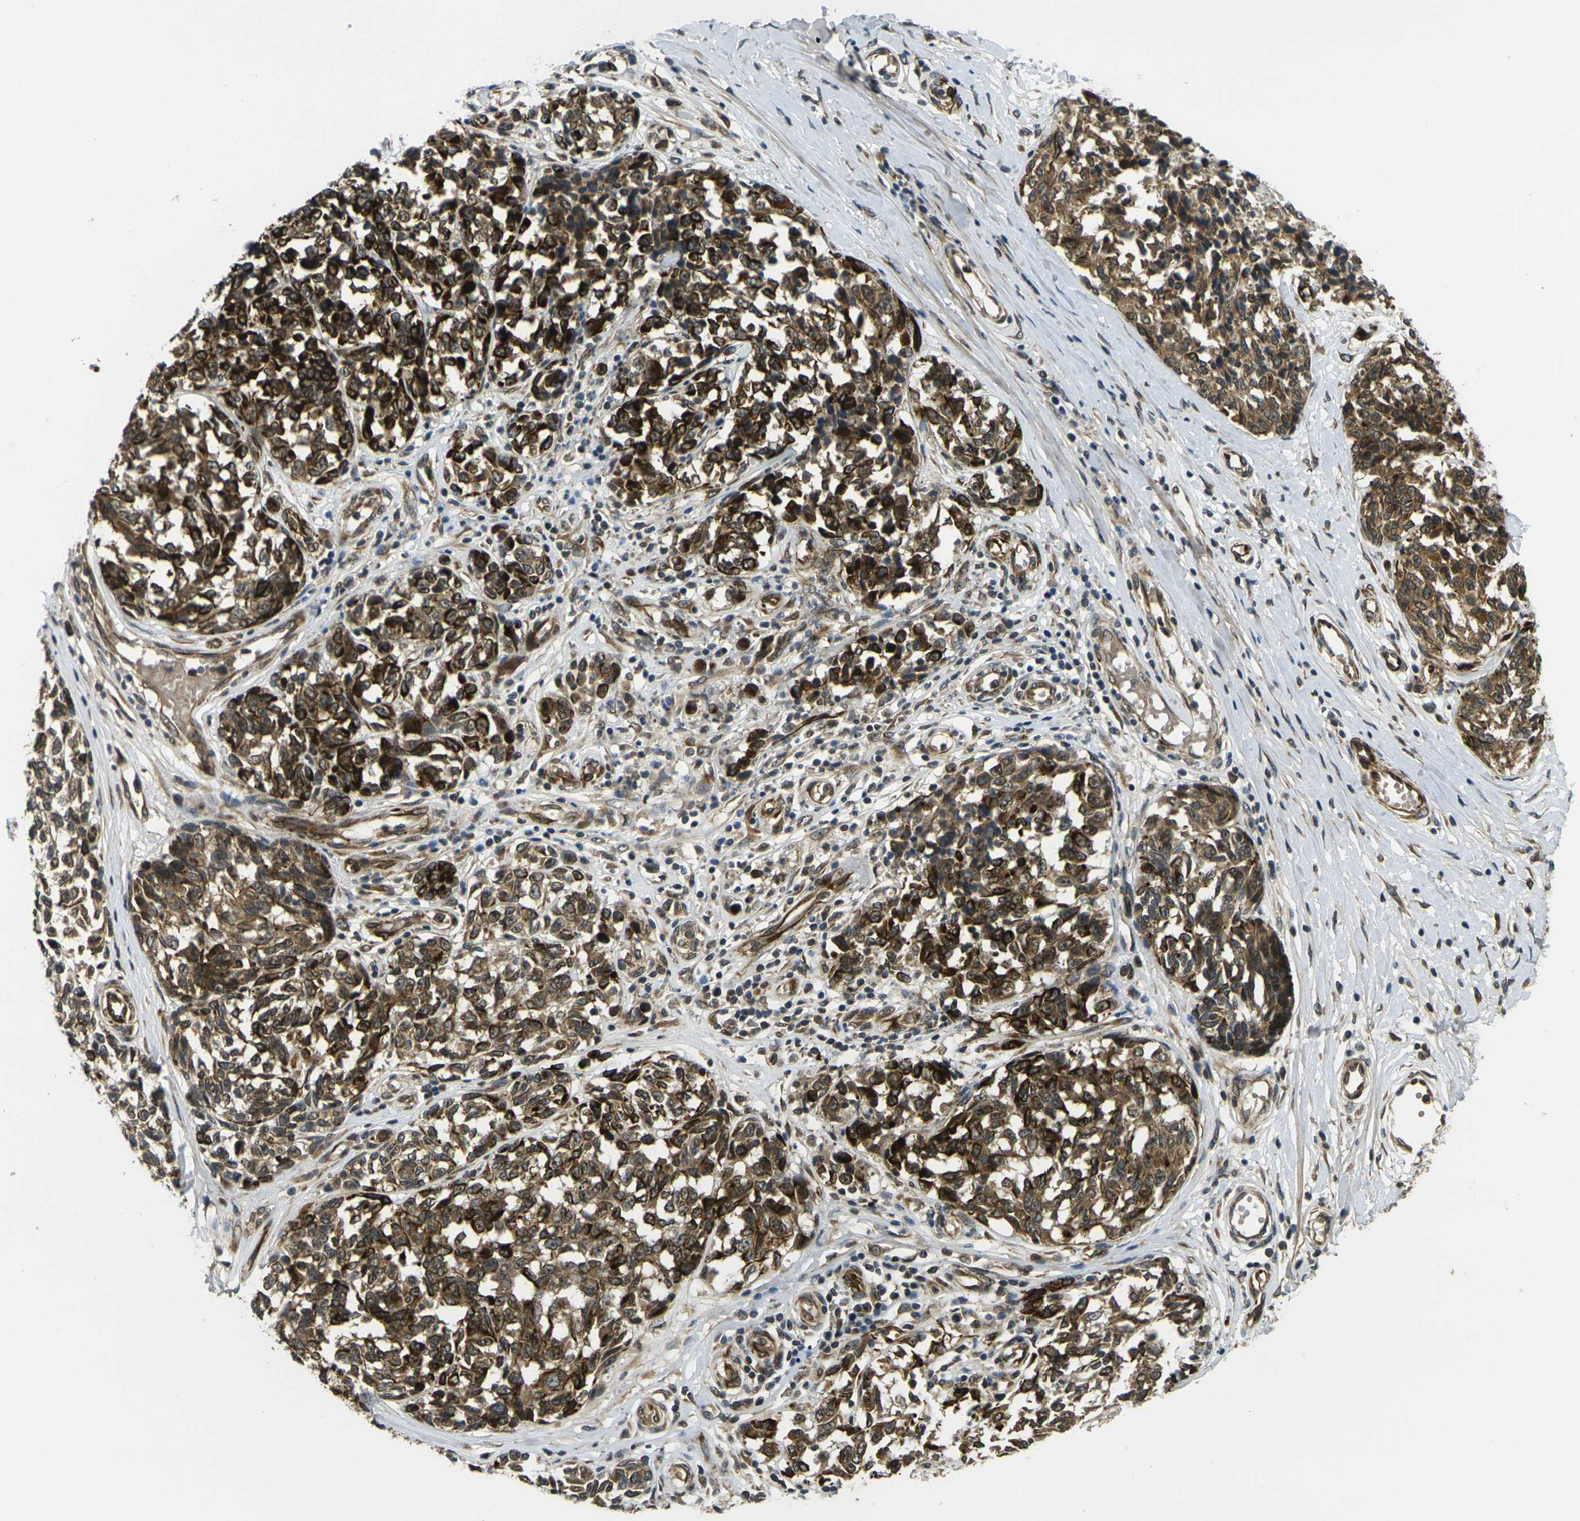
{"staining": {"intensity": "strong", "quantity": ">75%", "location": "cytoplasmic/membranous"}, "tissue": "melanoma", "cell_type": "Tumor cells", "image_type": "cancer", "snomed": [{"axis": "morphology", "description": "Malignant melanoma, NOS"}, {"axis": "topography", "description": "Skin"}], "caption": "This histopathology image reveals IHC staining of malignant melanoma, with high strong cytoplasmic/membranous expression in about >75% of tumor cells.", "gene": "FUT11", "patient": {"sex": "female", "age": 64}}